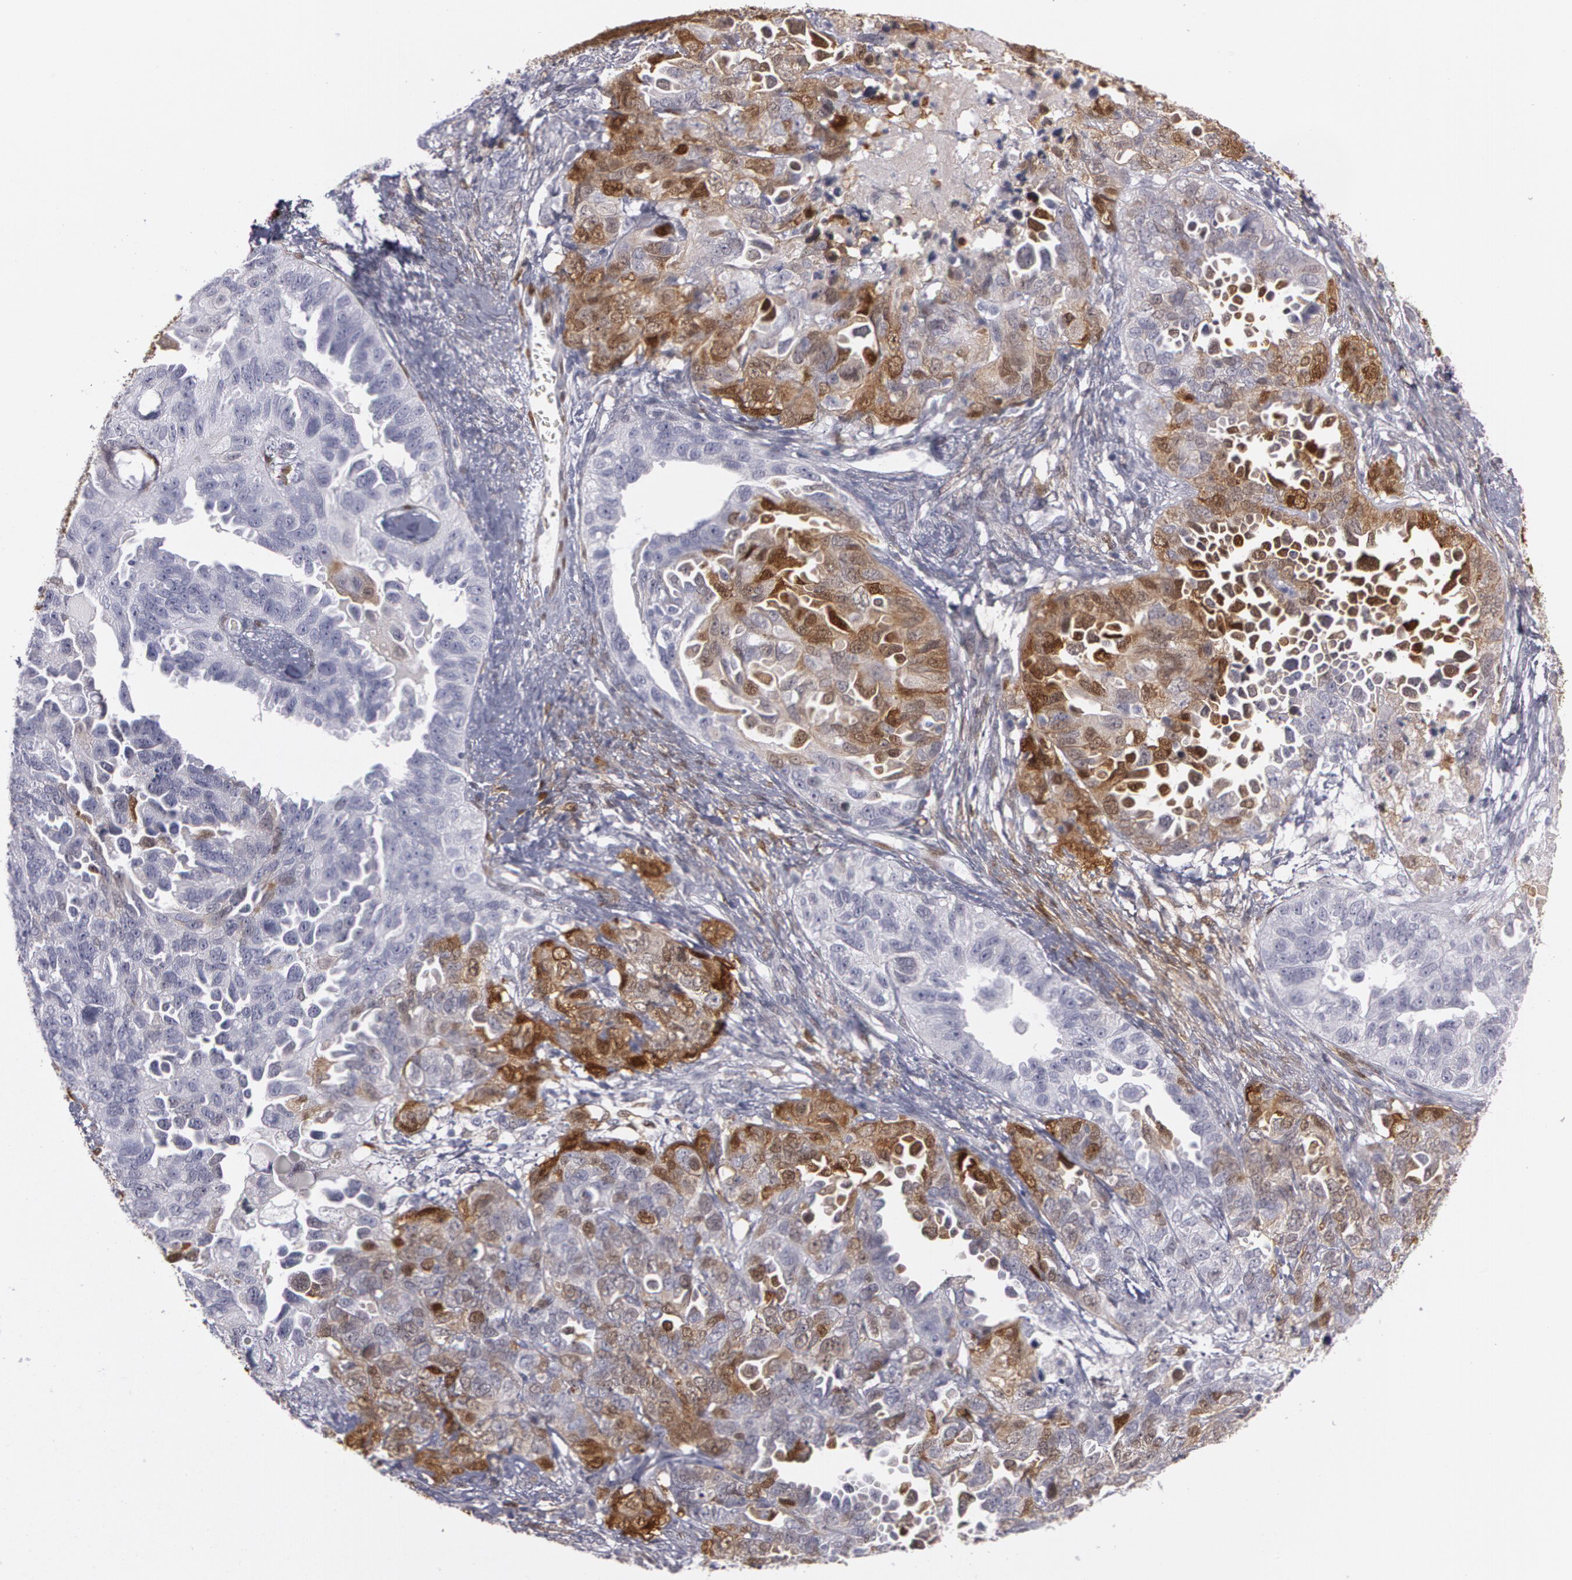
{"staining": {"intensity": "strong", "quantity": "25%-75%", "location": "cytoplasmic/membranous,nuclear"}, "tissue": "ovarian cancer", "cell_type": "Tumor cells", "image_type": "cancer", "snomed": [{"axis": "morphology", "description": "Cystadenocarcinoma, serous, NOS"}, {"axis": "topography", "description": "Ovary"}], "caption": "The micrograph demonstrates a brown stain indicating the presence of a protein in the cytoplasmic/membranous and nuclear of tumor cells in ovarian serous cystadenocarcinoma.", "gene": "TAGLN", "patient": {"sex": "female", "age": 82}}